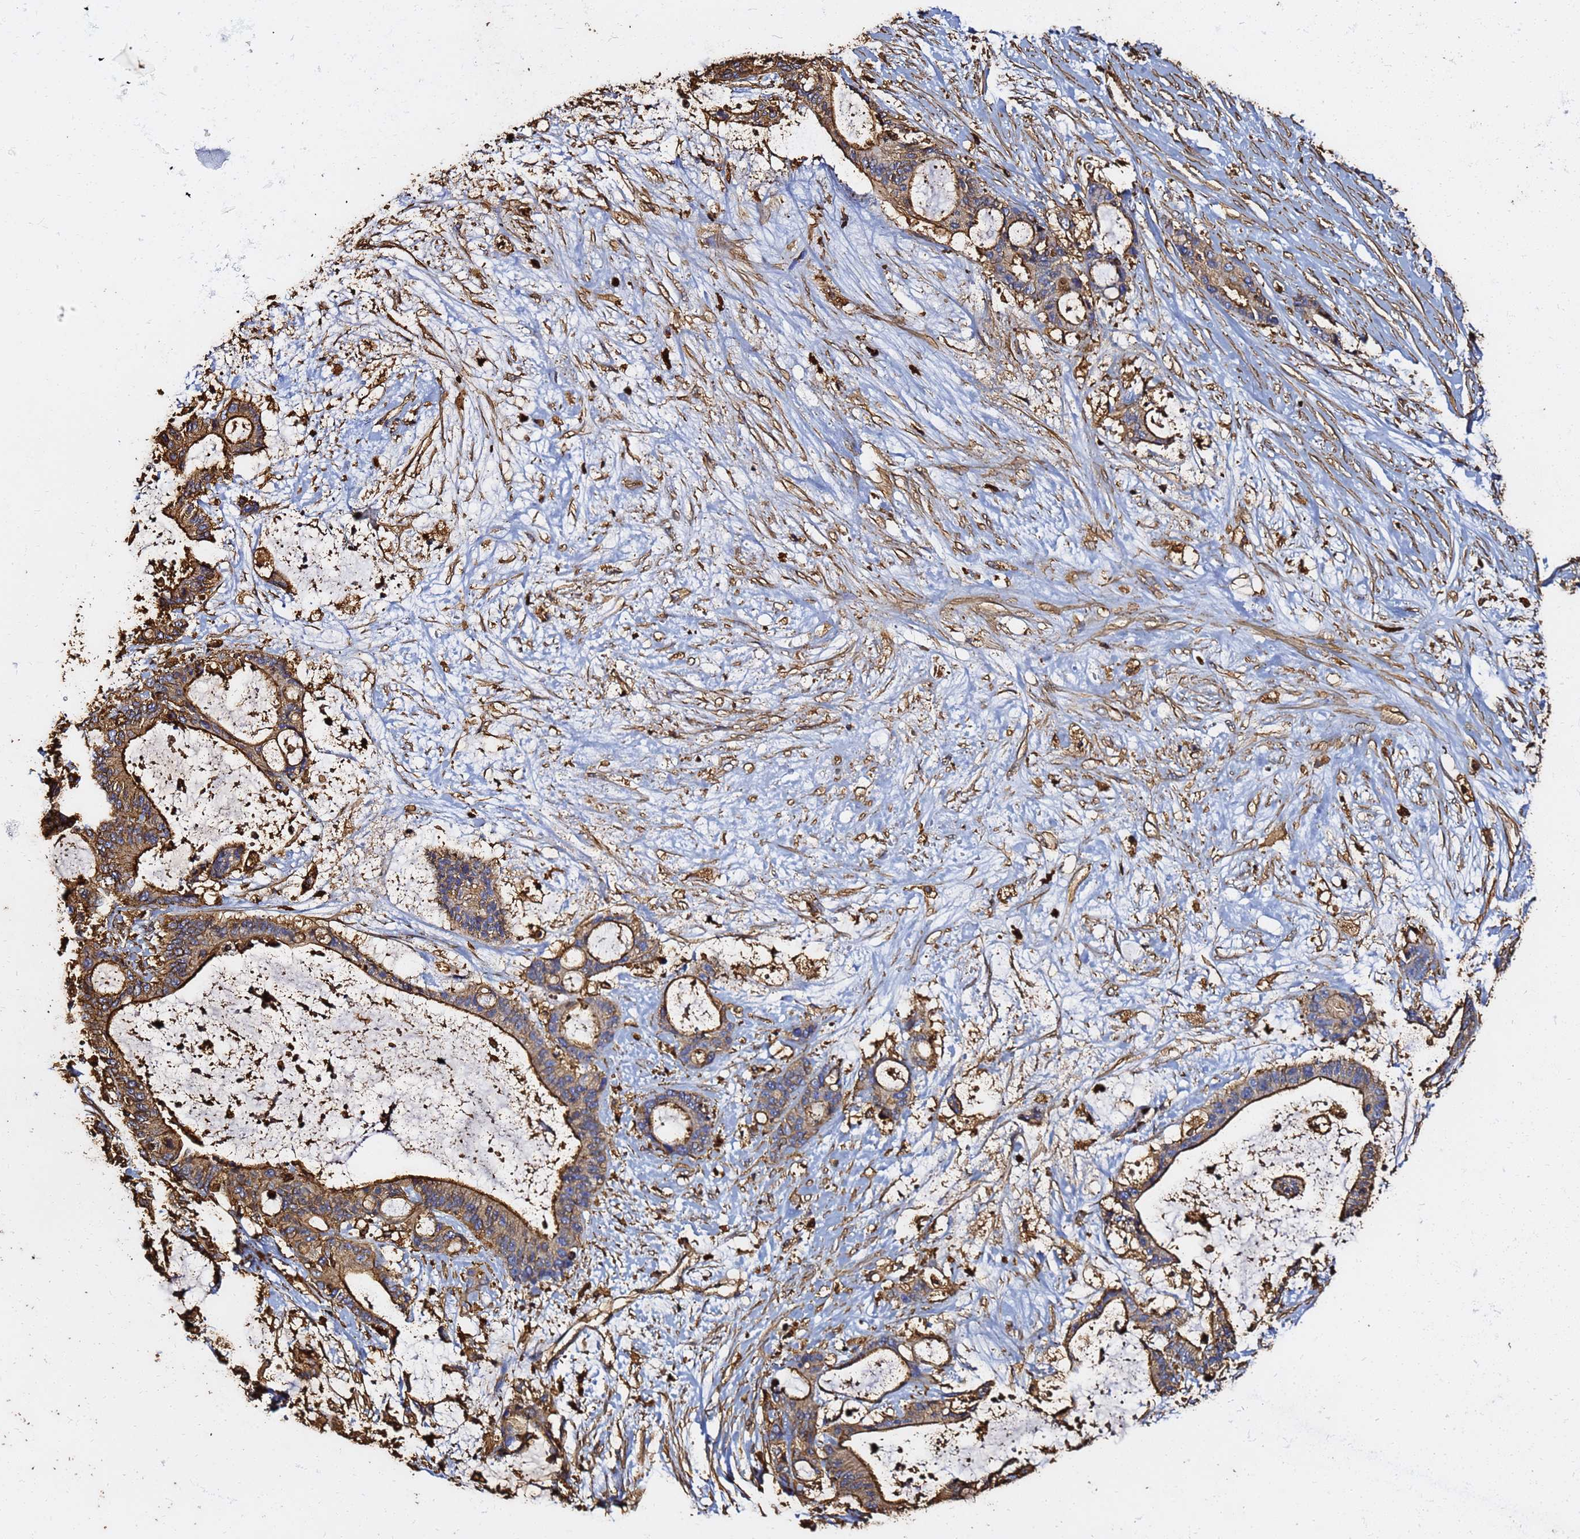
{"staining": {"intensity": "strong", "quantity": ">75%", "location": "cytoplasmic/membranous"}, "tissue": "liver cancer", "cell_type": "Tumor cells", "image_type": "cancer", "snomed": [{"axis": "morphology", "description": "Normal tissue, NOS"}, {"axis": "morphology", "description": "Cholangiocarcinoma"}, {"axis": "topography", "description": "Liver"}, {"axis": "topography", "description": "Peripheral nerve tissue"}], "caption": "Tumor cells exhibit high levels of strong cytoplasmic/membranous expression in about >75% of cells in human liver cancer (cholangiocarcinoma). The staining is performed using DAB (3,3'-diaminobenzidine) brown chromogen to label protein expression. The nuclei are counter-stained blue using hematoxylin.", "gene": "ACTB", "patient": {"sex": "female", "age": 73}}